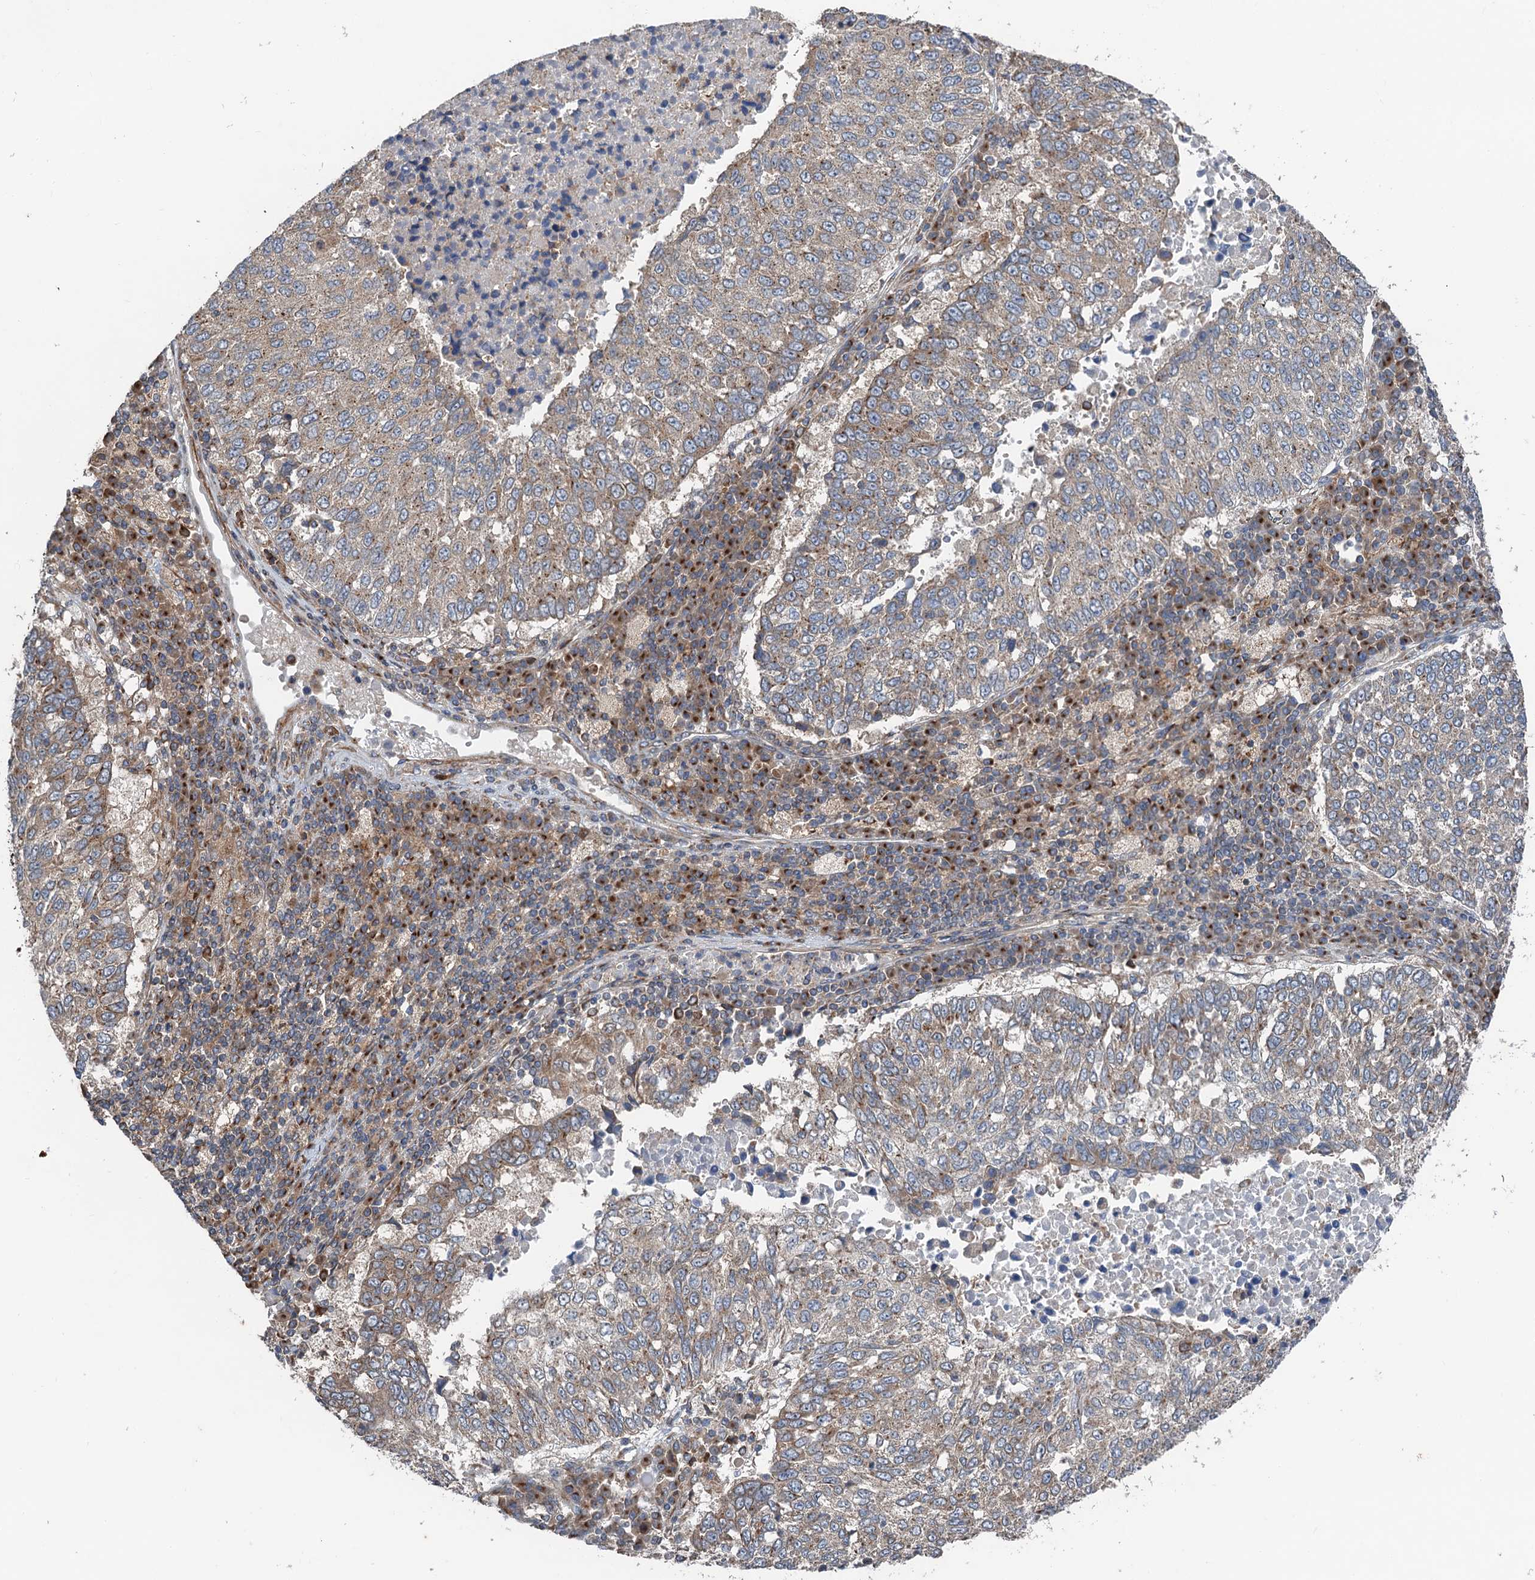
{"staining": {"intensity": "weak", "quantity": "25%-75%", "location": "cytoplasmic/membranous"}, "tissue": "lung cancer", "cell_type": "Tumor cells", "image_type": "cancer", "snomed": [{"axis": "morphology", "description": "Squamous cell carcinoma, NOS"}, {"axis": "topography", "description": "Lung"}], "caption": "Protein expression analysis of human lung cancer (squamous cell carcinoma) reveals weak cytoplasmic/membranous expression in about 25%-75% of tumor cells.", "gene": "ANKRD26", "patient": {"sex": "male", "age": 73}}